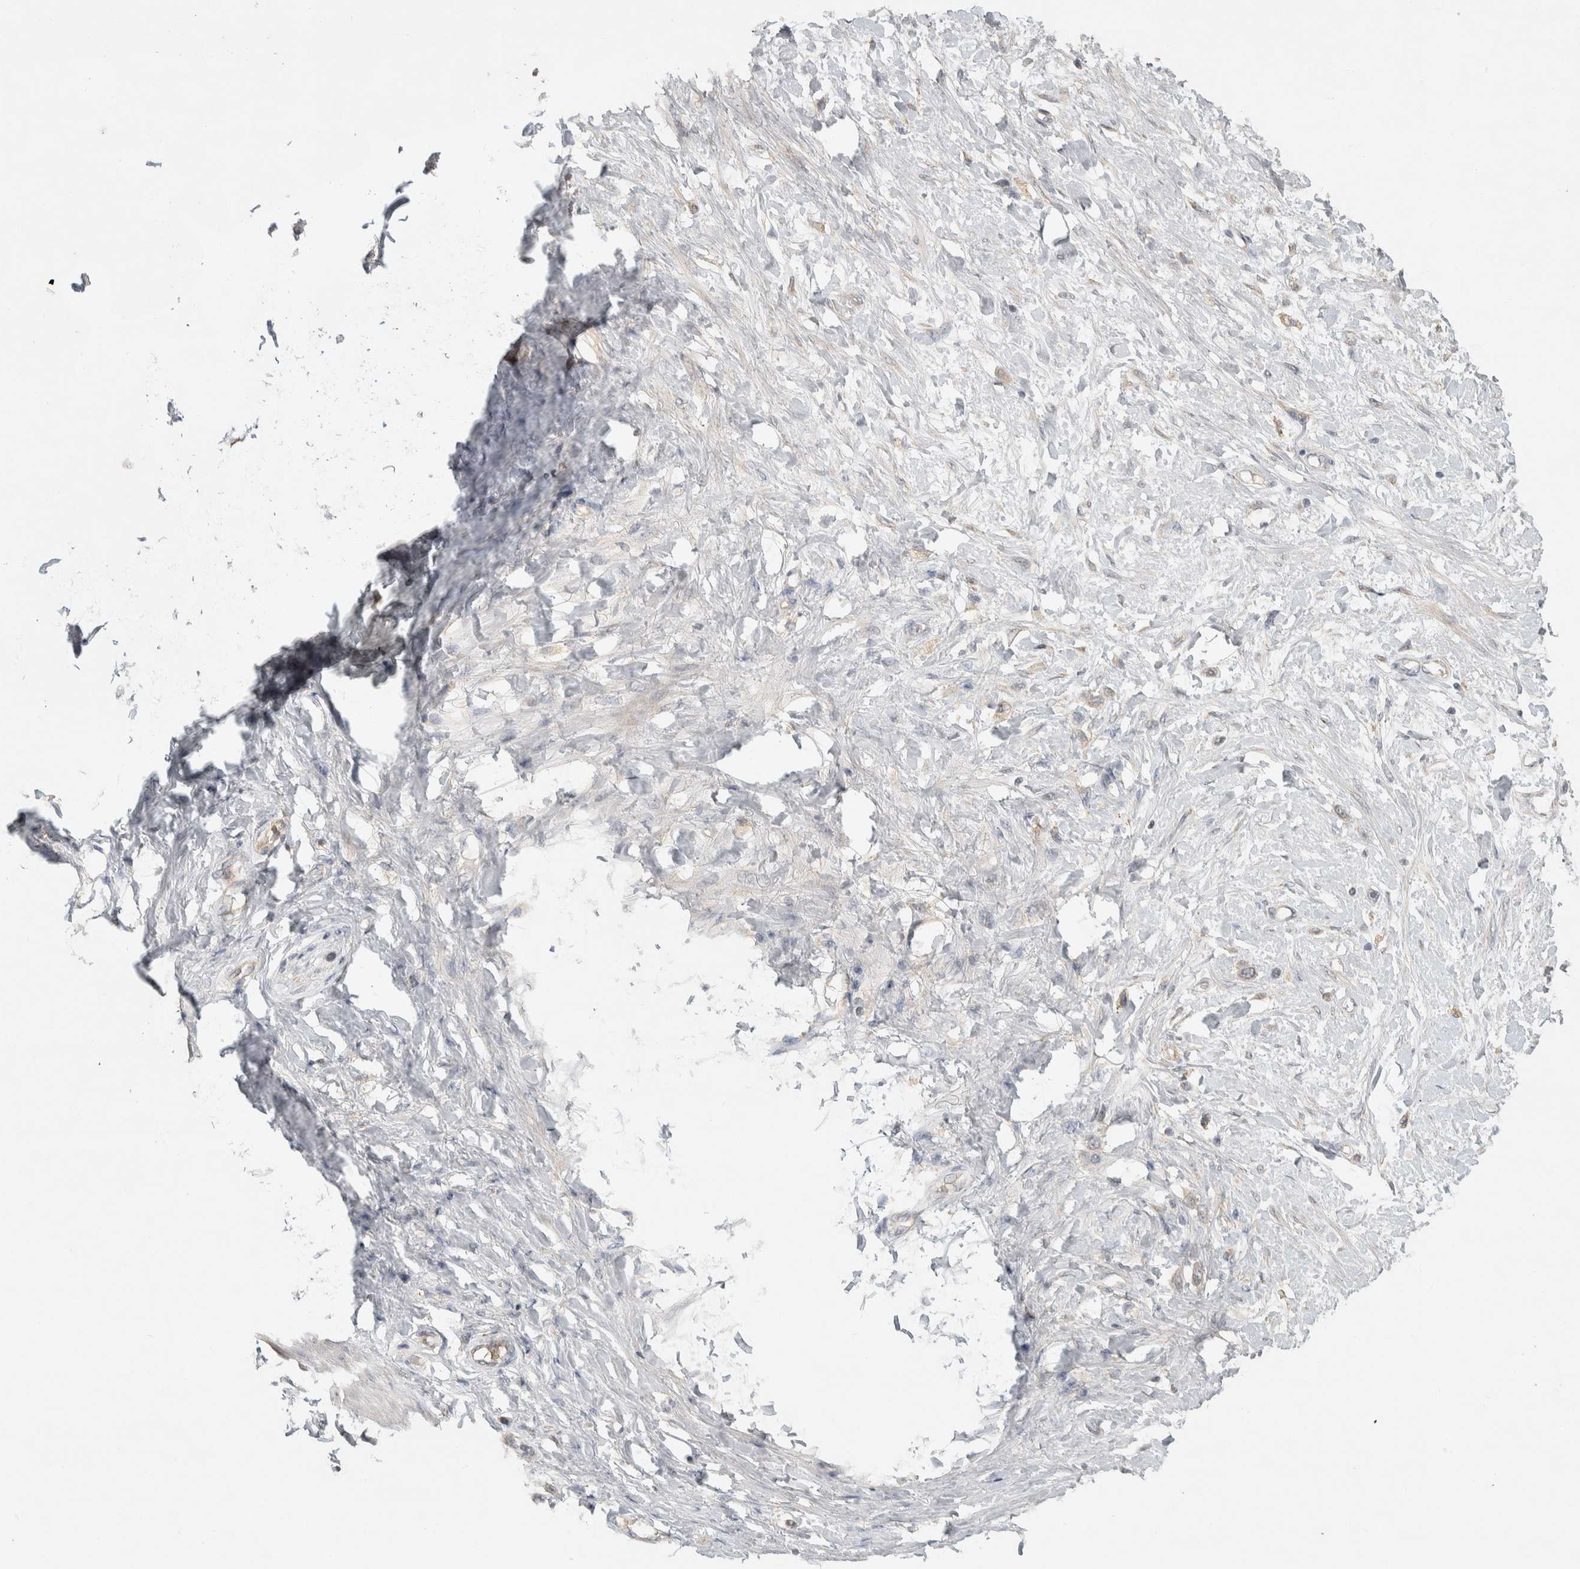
{"staining": {"intensity": "weak", "quantity": "<25%", "location": "cytoplasmic/membranous"}, "tissue": "stomach cancer", "cell_type": "Tumor cells", "image_type": "cancer", "snomed": [{"axis": "morphology", "description": "Adenocarcinoma, NOS"}, {"axis": "topography", "description": "Stomach"}], "caption": "A high-resolution image shows immunohistochemistry staining of stomach cancer (adenocarcinoma), which reveals no significant staining in tumor cells.", "gene": "EIF3H", "patient": {"sex": "female", "age": 65}}